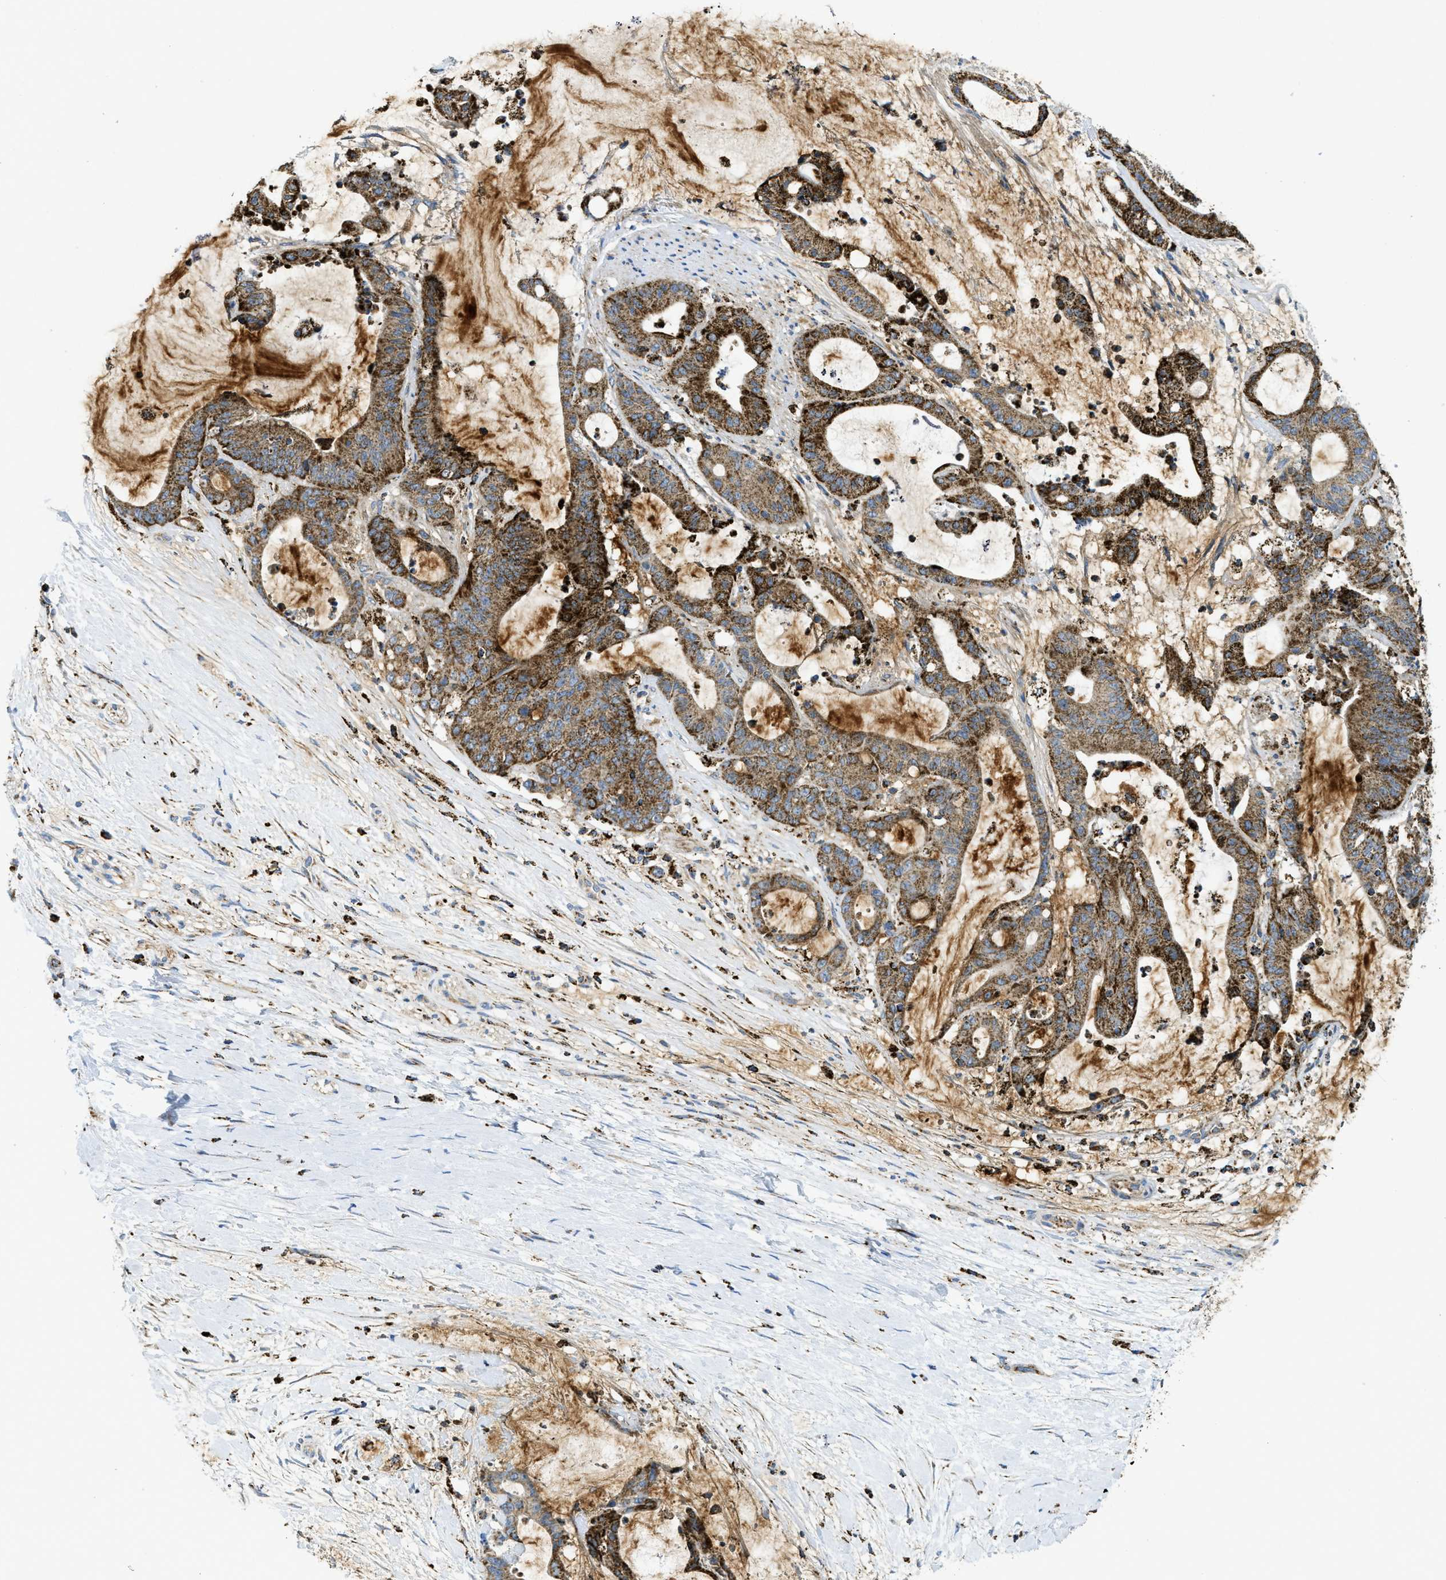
{"staining": {"intensity": "strong", "quantity": ">75%", "location": "cytoplasmic/membranous"}, "tissue": "liver cancer", "cell_type": "Tumor cells", "image_type": "cancer", "snomed": [{"axis": "morphology", "description": "Cholangiocarcinoma"}, {"axis": "topography", "description": "Liver"}], "caption": "Protein staining displays strong cytoplasmic/membranous expression in about >75% of tumor cells in liver cancer.", "gene": "SQOR", "patient": {"sex": "female", "age": 73}}